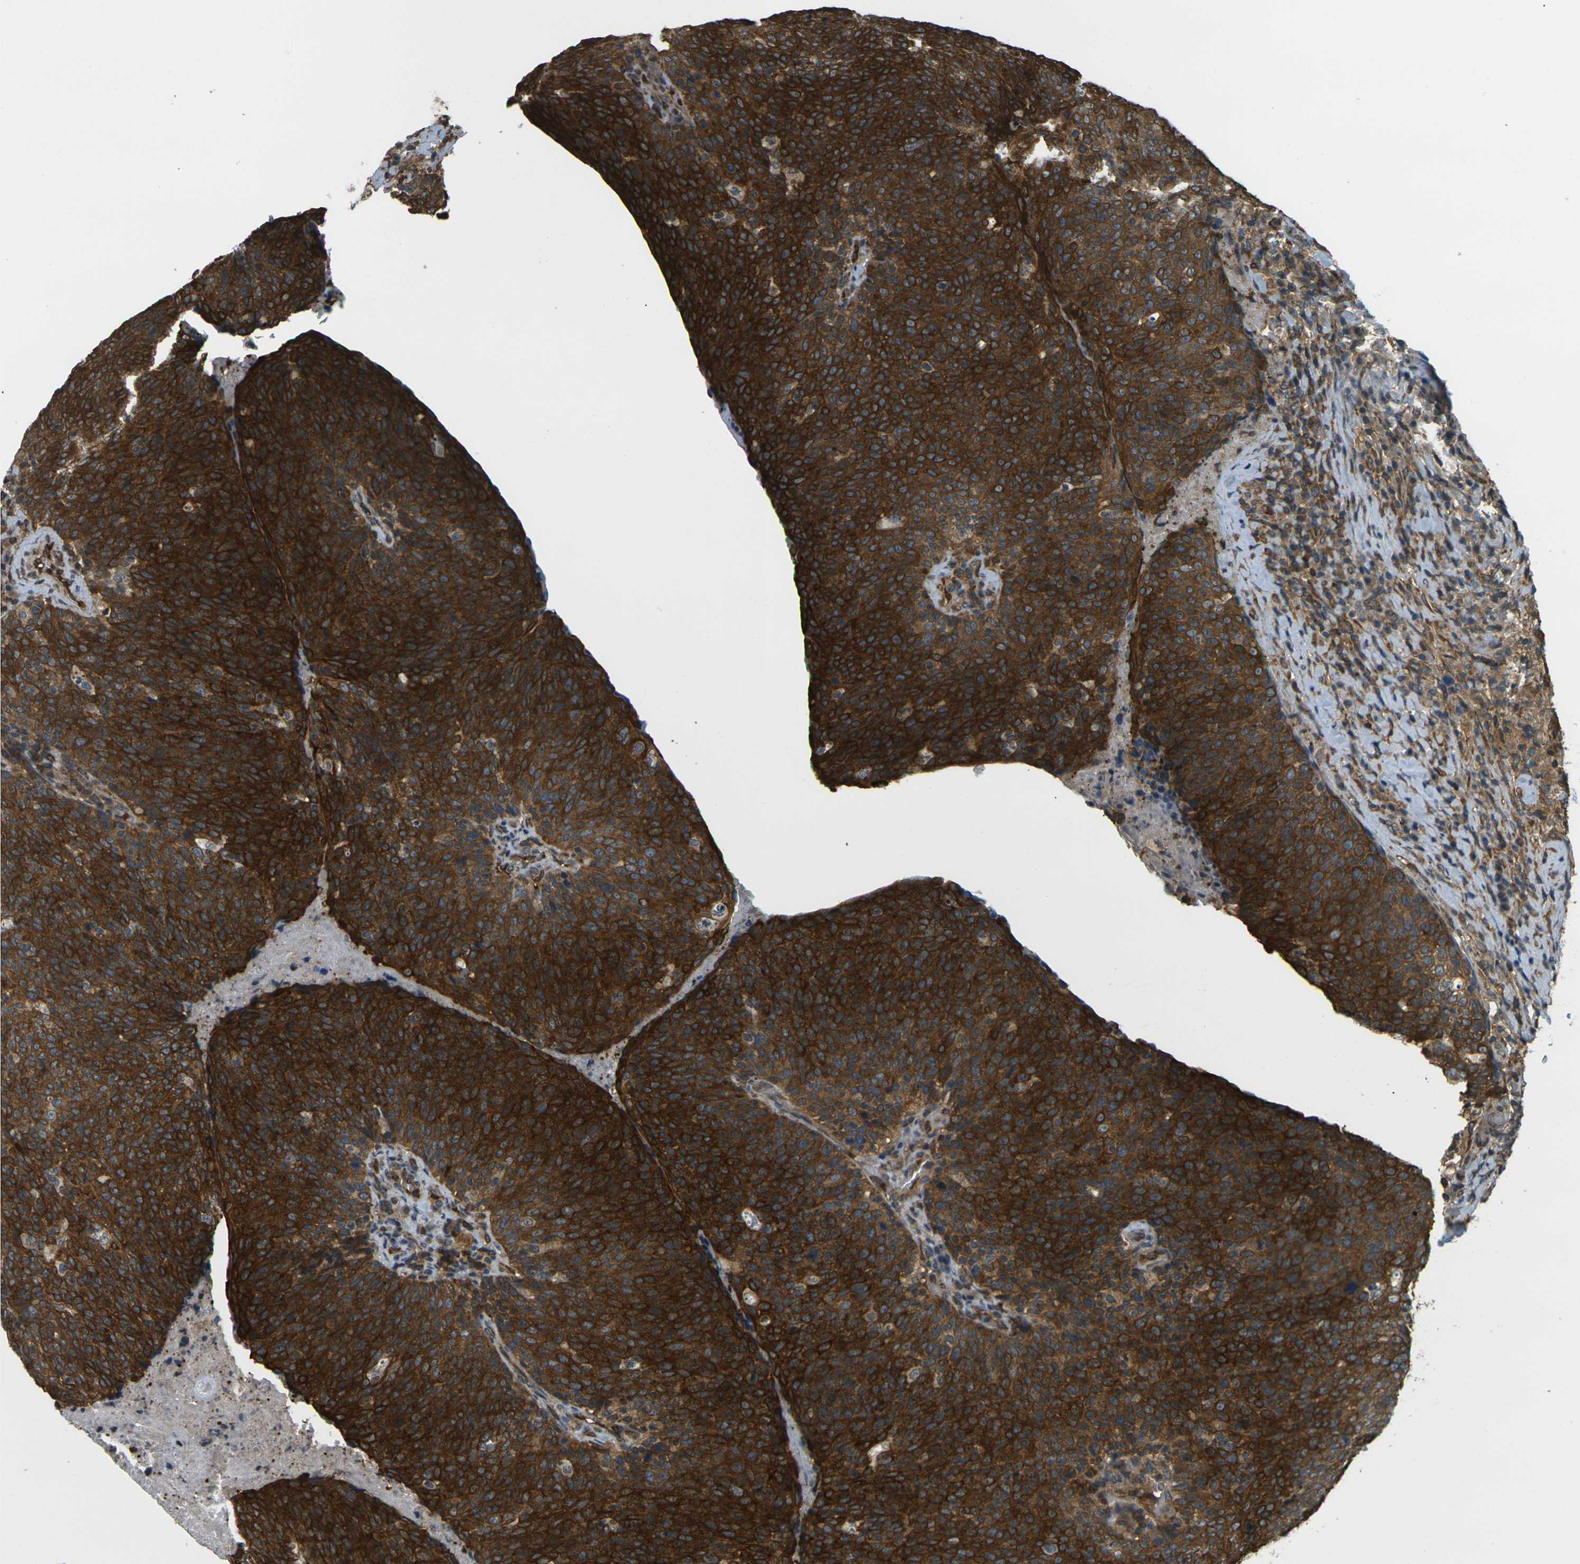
{"staining": {"intensity": "strong", "quantity": ">75%", "location": "cytoplasmic/membranous"}, "tissue": "head and neck cancer", "cell_type": "Tumor cells", "image_type": "cancer", "snomed": [{"axis": "morphology", "description": "Squamous cell carcinoma, NOS"}, {"axis": "morphology", "description": "Squamous cell carcinoma, metastatic, NOS"}, {"axis": "topography", "description": "Lymph node"}, {"axis": "topography", "description": "Head-Neck"}], "caption": "Human metastatic squamous cell carcinoma (head and neck) stained with a protein marker demonstrates strong staining in tumor cells.", "gene": "CAST", "patient": {"sex": "male", "age": 62}}